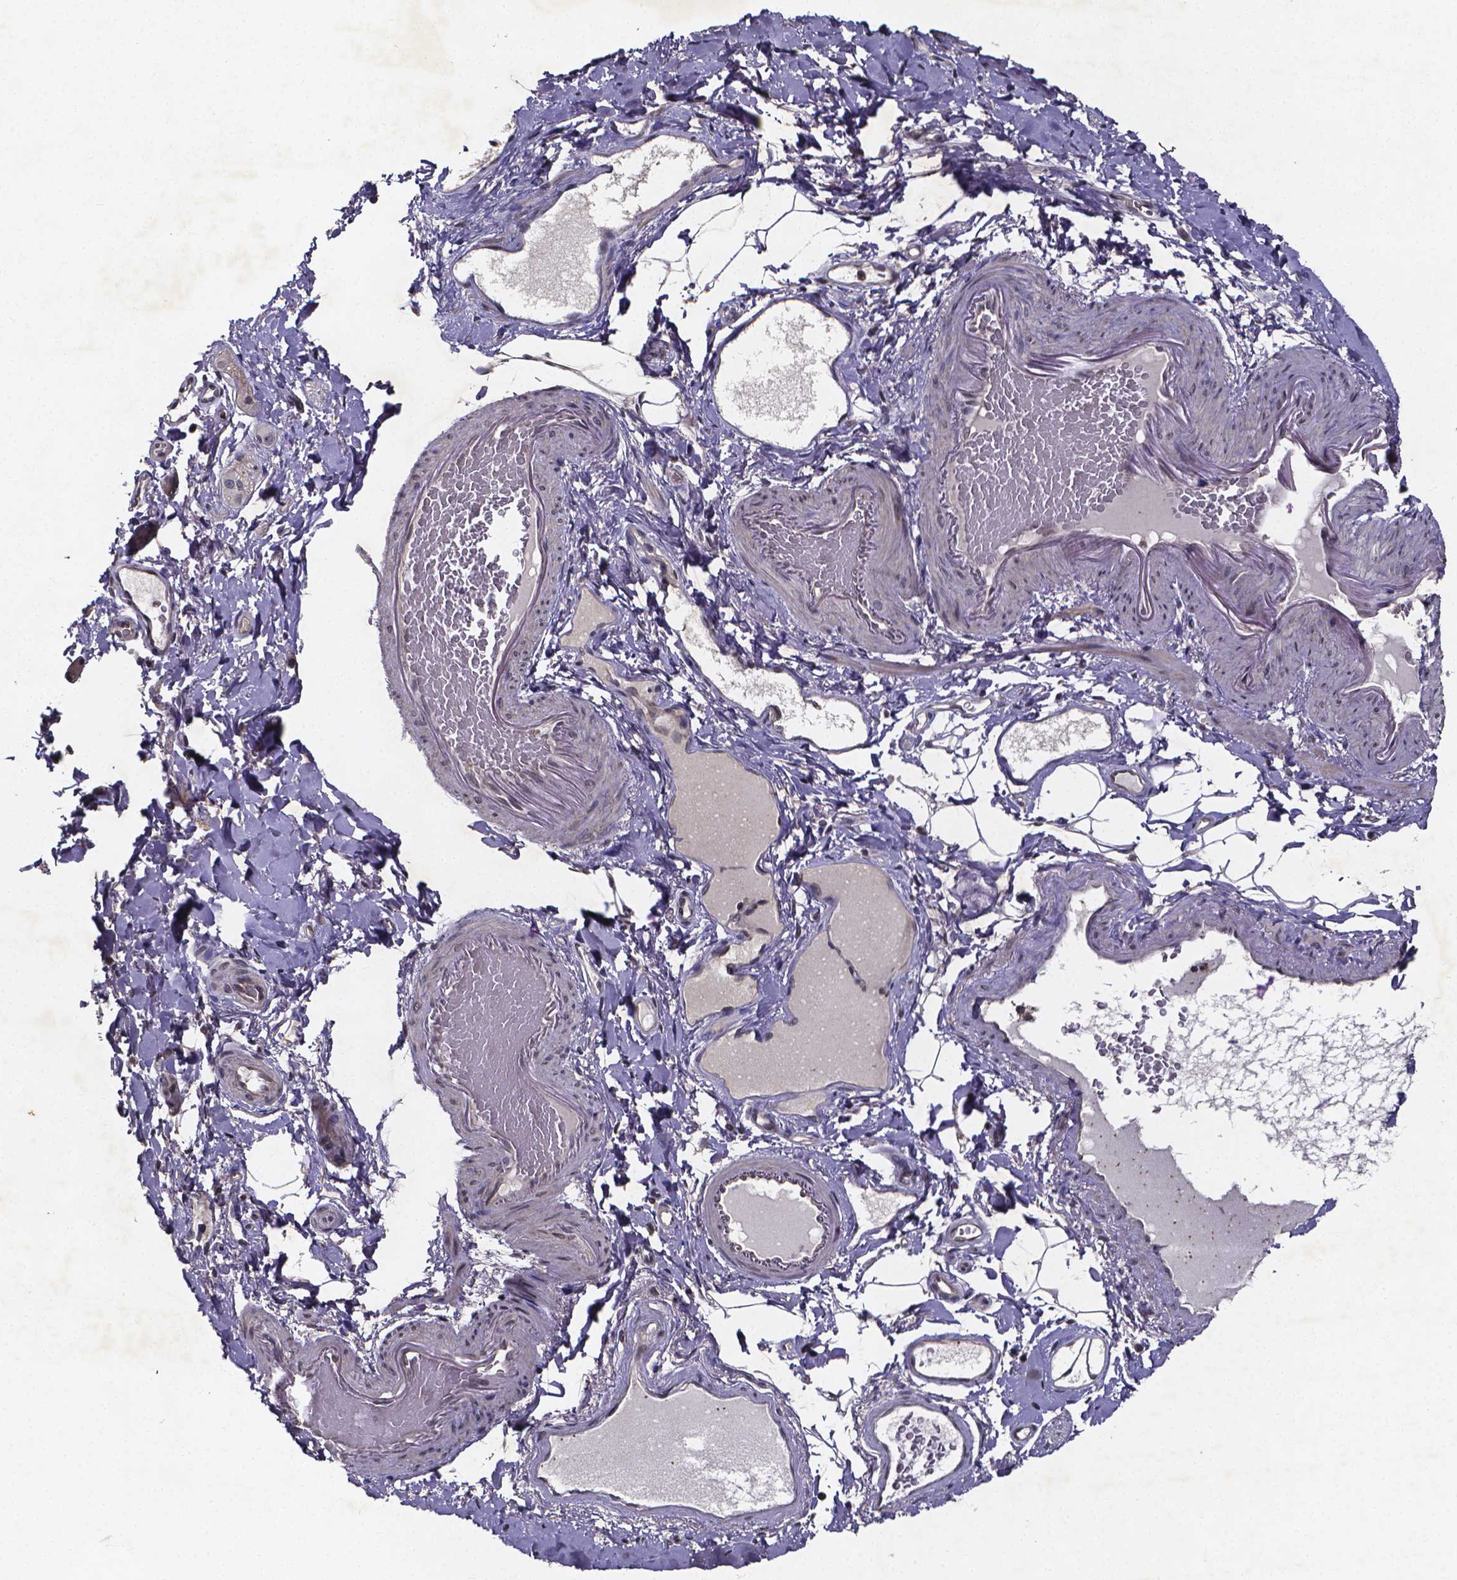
{"staining": {"intensity": "negative", "quantity": "none", "location": "none"}, "tissue": "smooth muscle", "cell_type": "Smooth muscle cells", "image_type": "normal", "snomed": [{"axis": "morphology", "description": "Normal tissue, NOS"}, {"axis": "topography", "description": "Smooth muscle"}, {"axis": "topography", "description": "Colon"}], "caption": "An image of smooth muscle stained for a protein exhibits no brown staining in smooth muscle cells.", "gene": "TP73", "patient": {"sex": "male", "age": 73}}